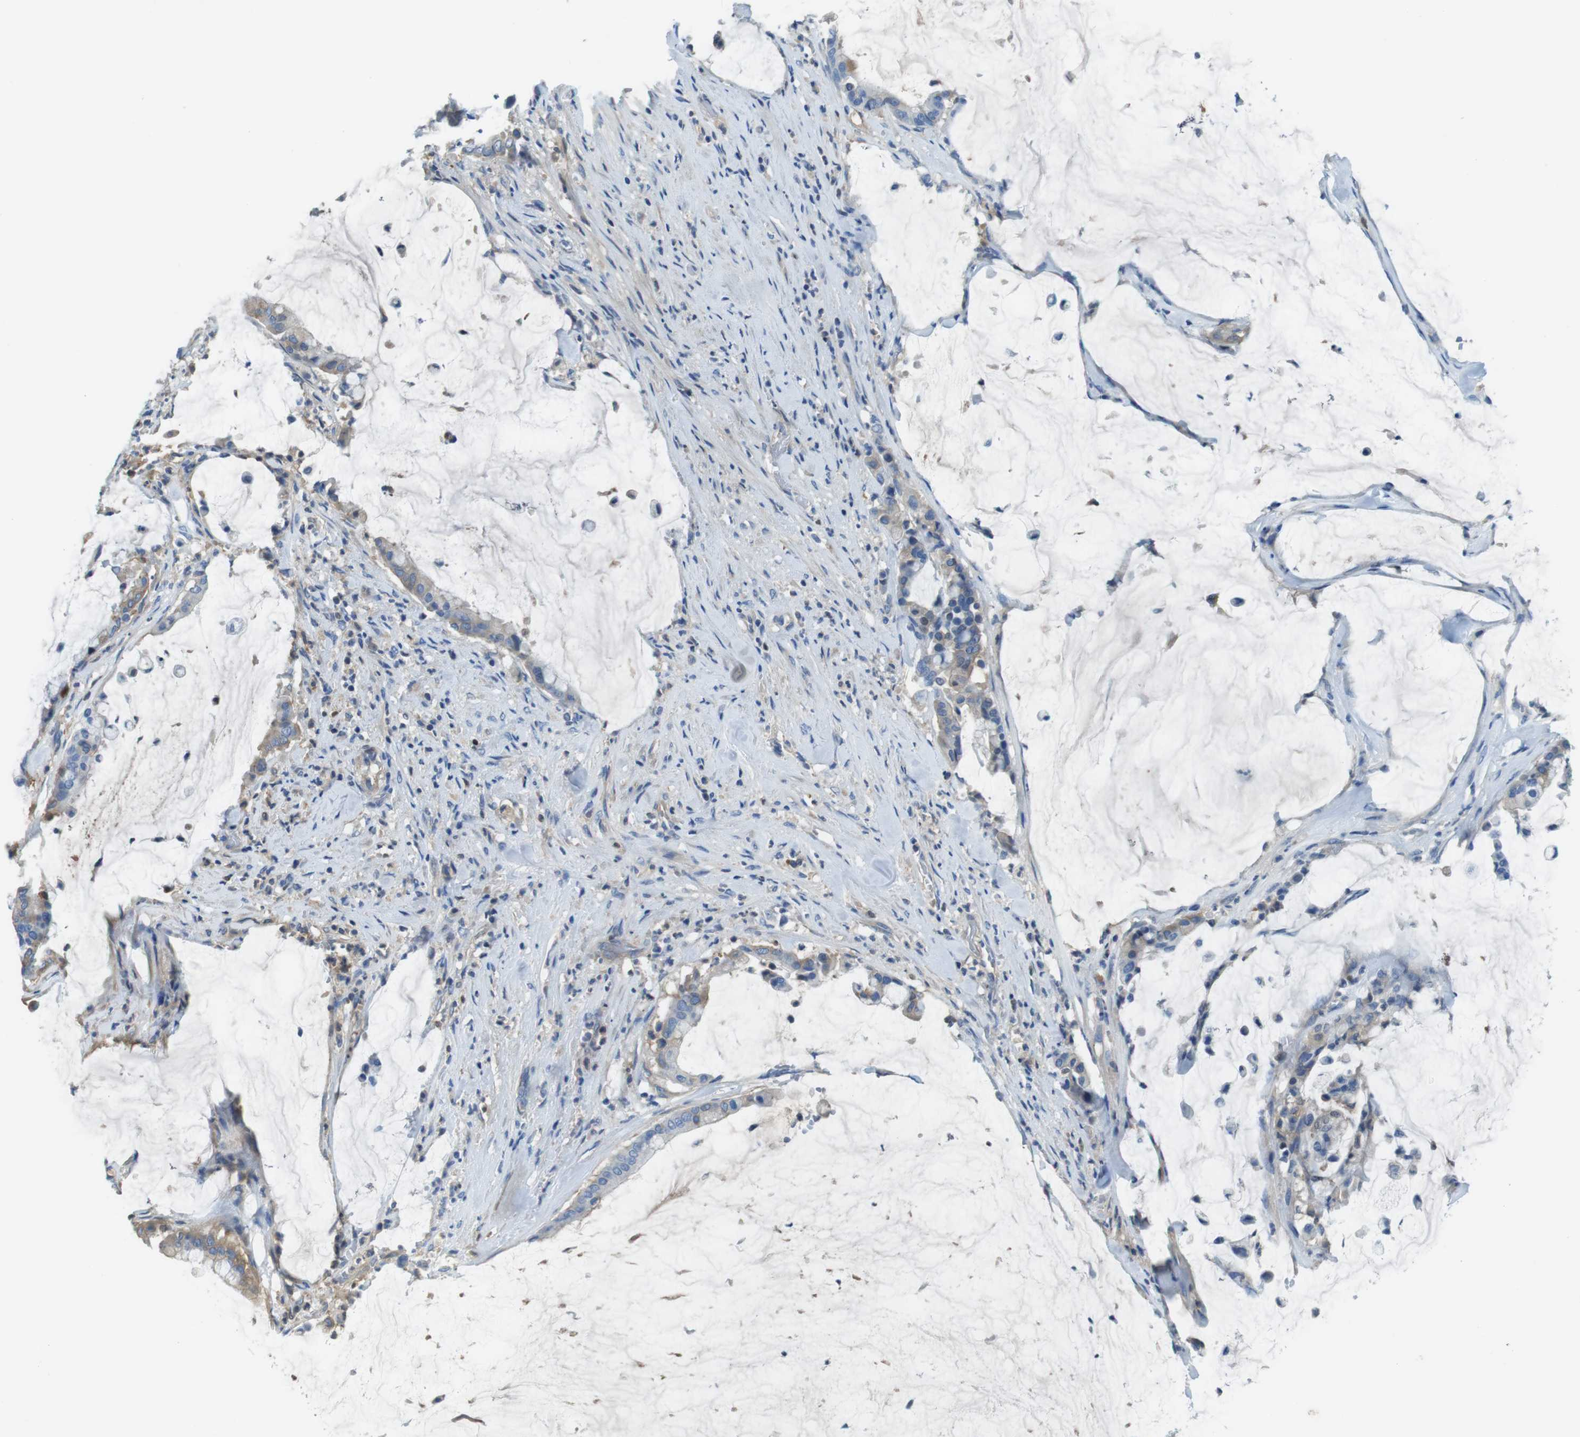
{"staining": {"intensity": "moderate", "quantity": ">75%", "location": "cytoplasmic/membranous"}, "tissue": "pancreatic cancer", "cell_type": "Tumor cells", "image_type": "cancer", "snomed": [{"axis": "morphology", "description": "Adenocarcinoma, NOS"}, {"axis": "topography", "description": "Pancreas"}], "caption": "DAB (3,3'-diaminobenzidine) immunohistochemical staining of human pancreatic cancer (adenocarcinoma) demonstrates moderate cytoplasmic/membranous protein staining in approximately >75% of tumor cells. The staining was performed using DAB, with brown indicating positive protein expression. Nuclei are stained blue with hematoxylin.", "gene": "TMPRSS15", "patient": {"sex": "male", "age": 41}}